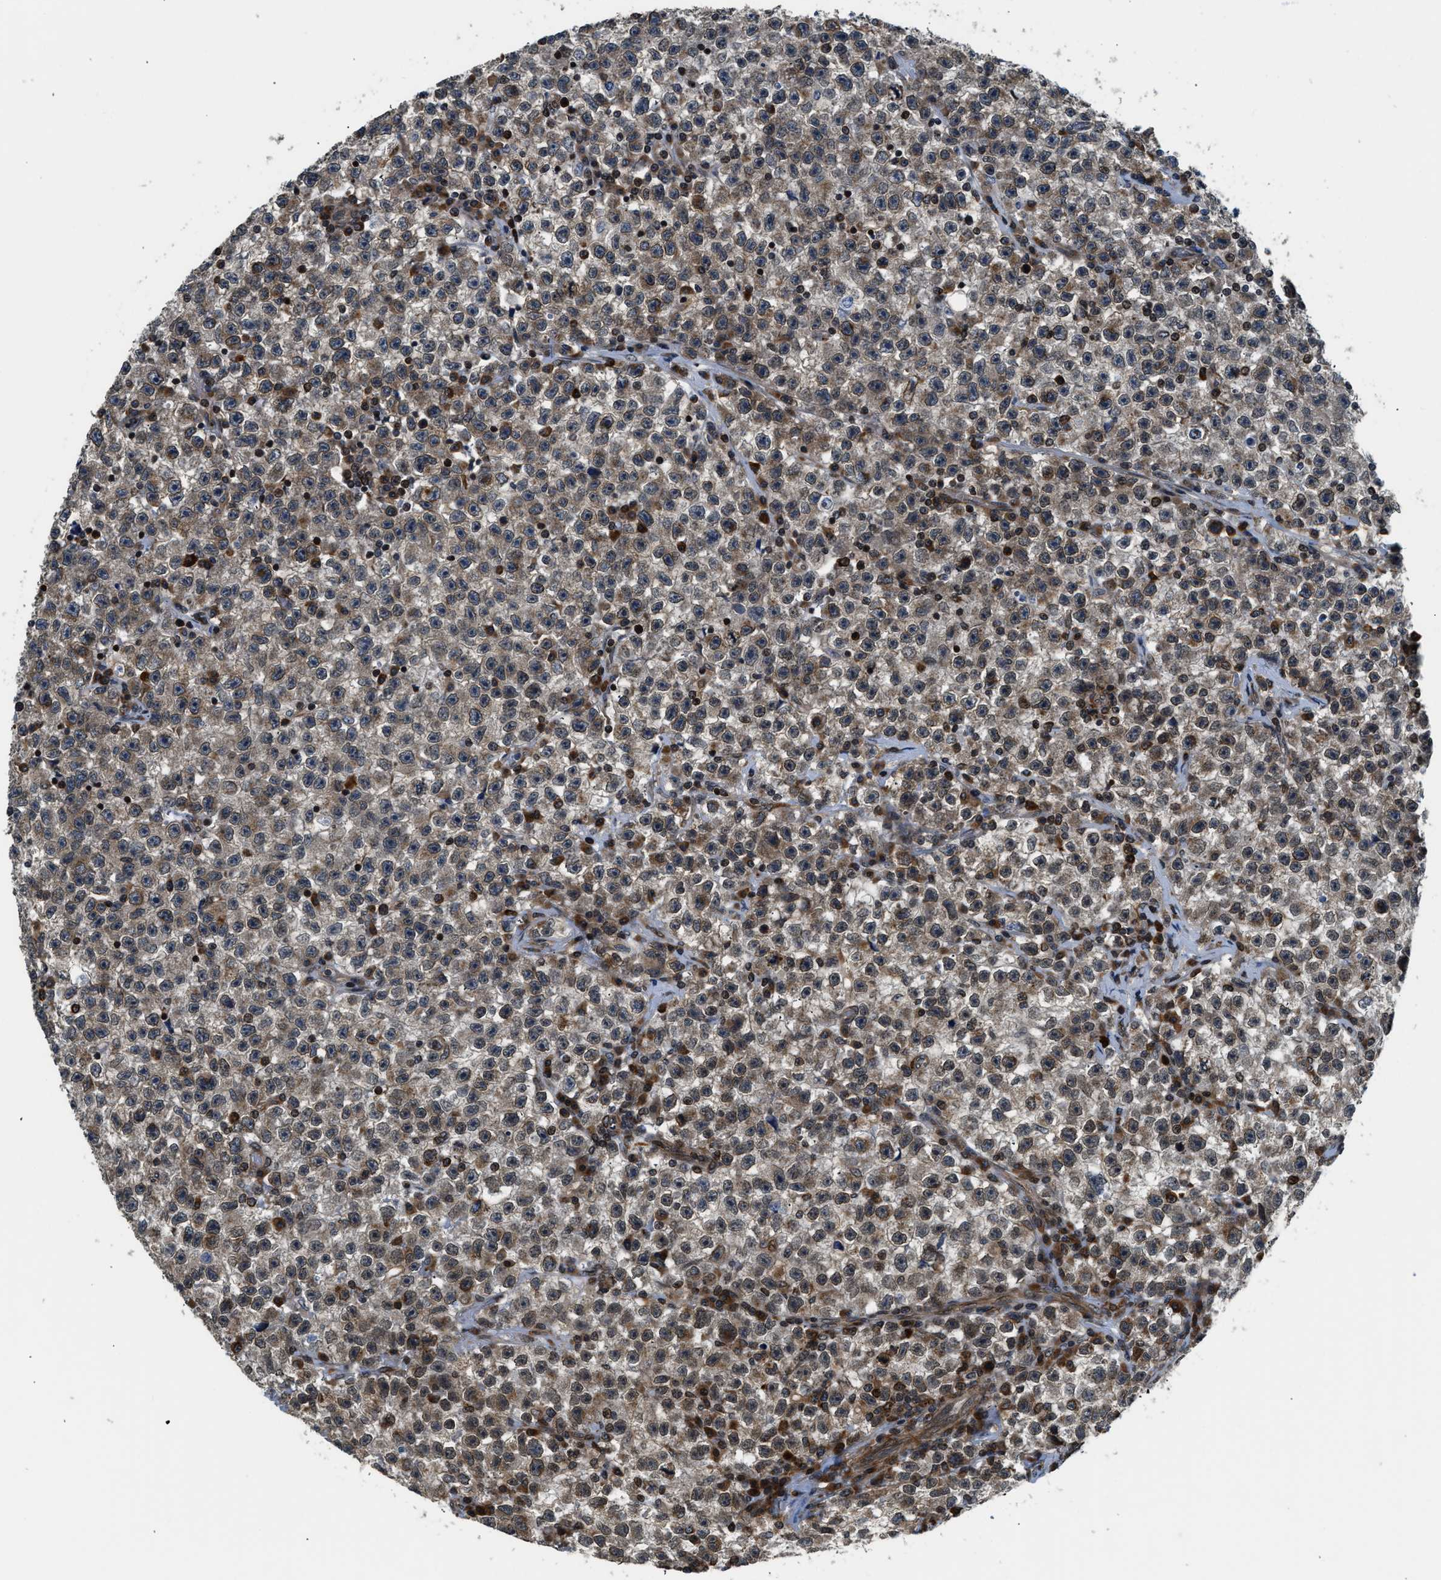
{"staining": {"intensity": "moderate", "quantity": "25%-75%", "location": "cytoplasmic/membranous"}, "tissue": "testis cancer", "cell_type": "Tumor cells", "image_type": "cancer", "snomed": [{"axis": "morphology", "description": "Seminoma, NOS"}, {"axis": "topography", "description": "Testis"}], "caption": "Protein analysis of testis cancer tissue displays moderate cytoplasmic/membranous staining in approximately 25%-75% of tumor cells.", "gene": "RETREG3", "patient": {"sex": "male", "age": 22}}